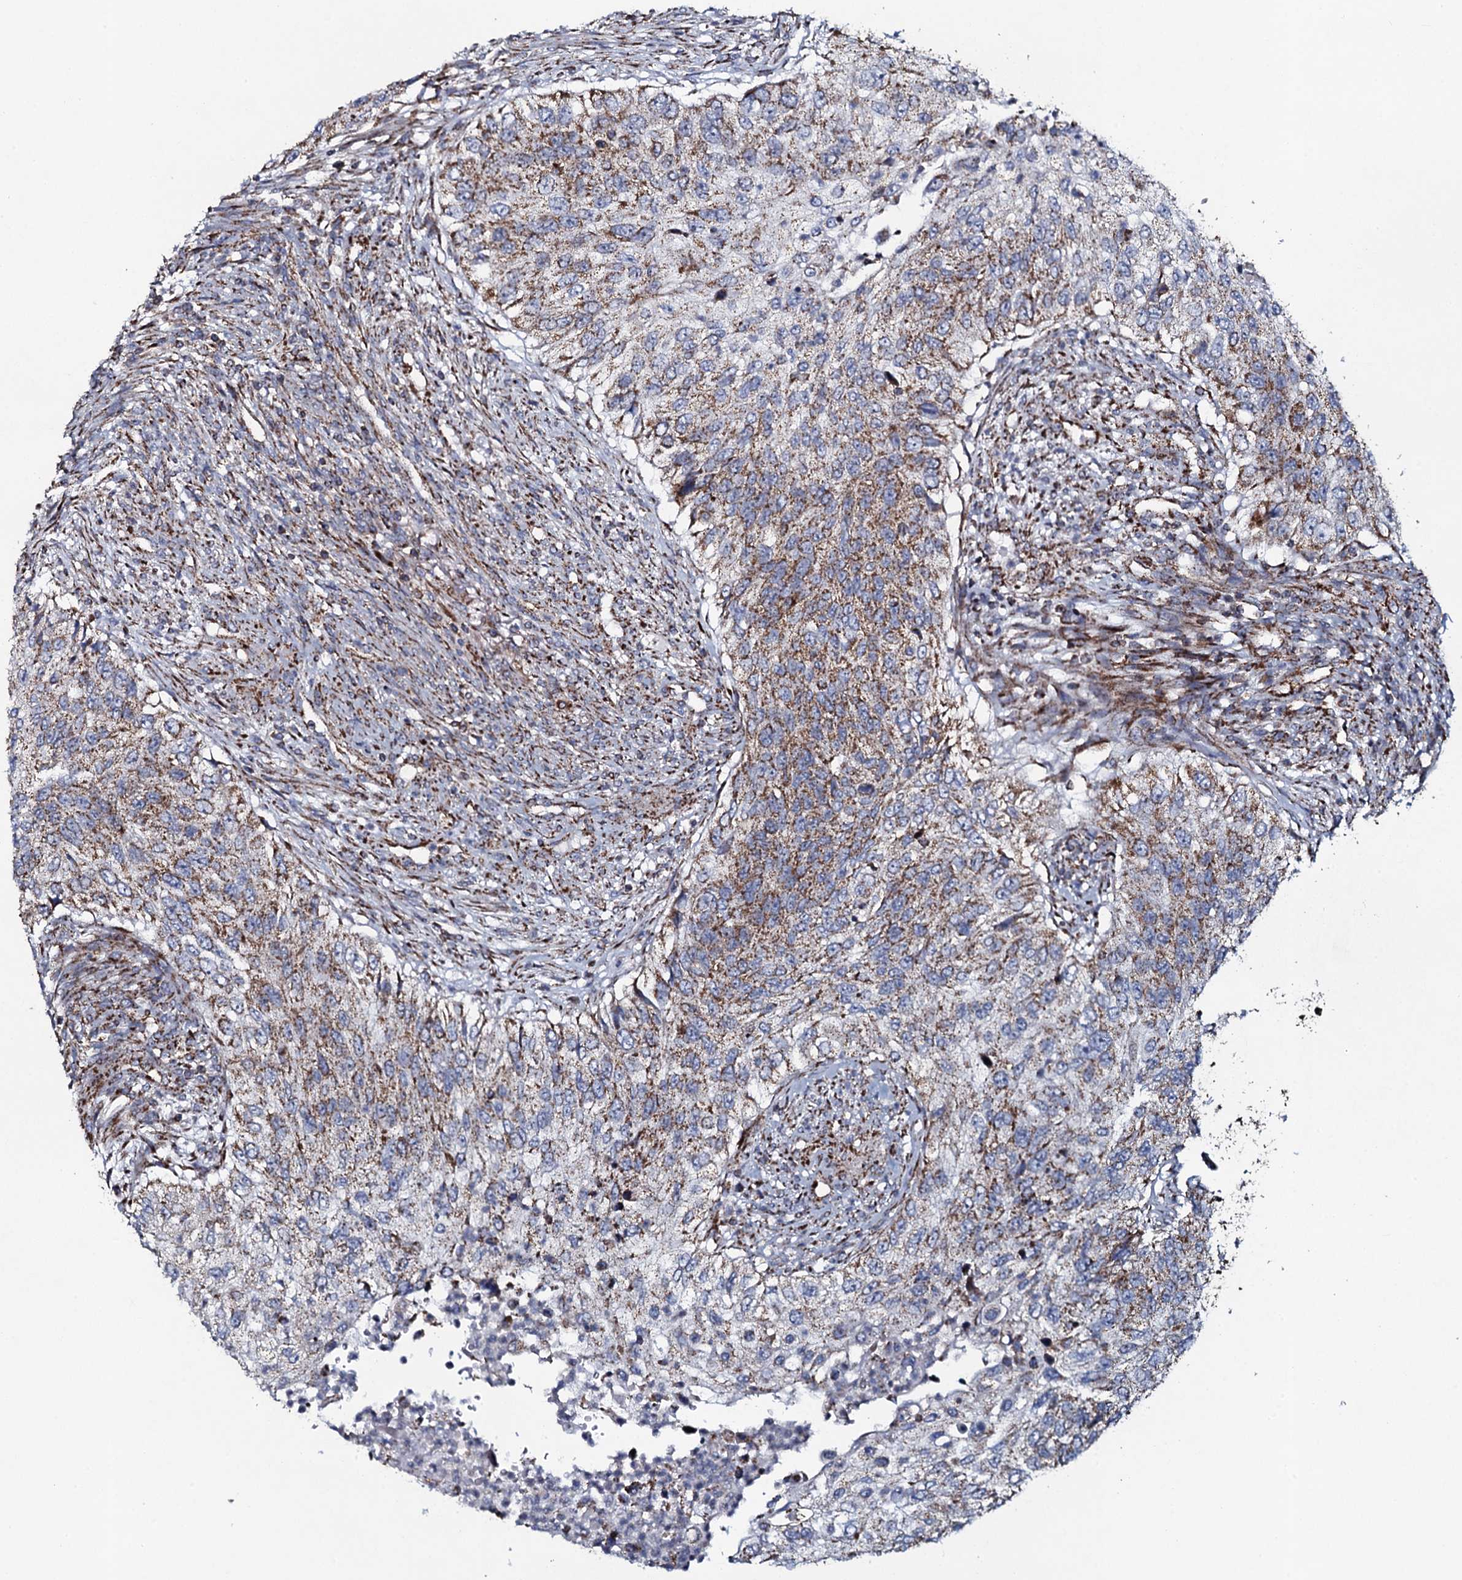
{"staining": {"intensity": "moderate", "quantity": ">75%", "location": "cytoplasmic/membranous"}, "tissue": "urothelial cancer", "cell_type": "Tumor cells", "image_type": "cancer", "snomed": [{"axis": "morphology", "description": "Urothelial carcinoma, High grade"}, {"axis": "topography", "description": "Urinary bladder"}], "caption": "Immunohistochemical staining of urothelial cancer displays medium levels of moderate cytoplasmic/membranous protein expression in approximately >75% of tumor cells.", "gene": "EVC2", "patient": {"sex": "female", "age": 60}}